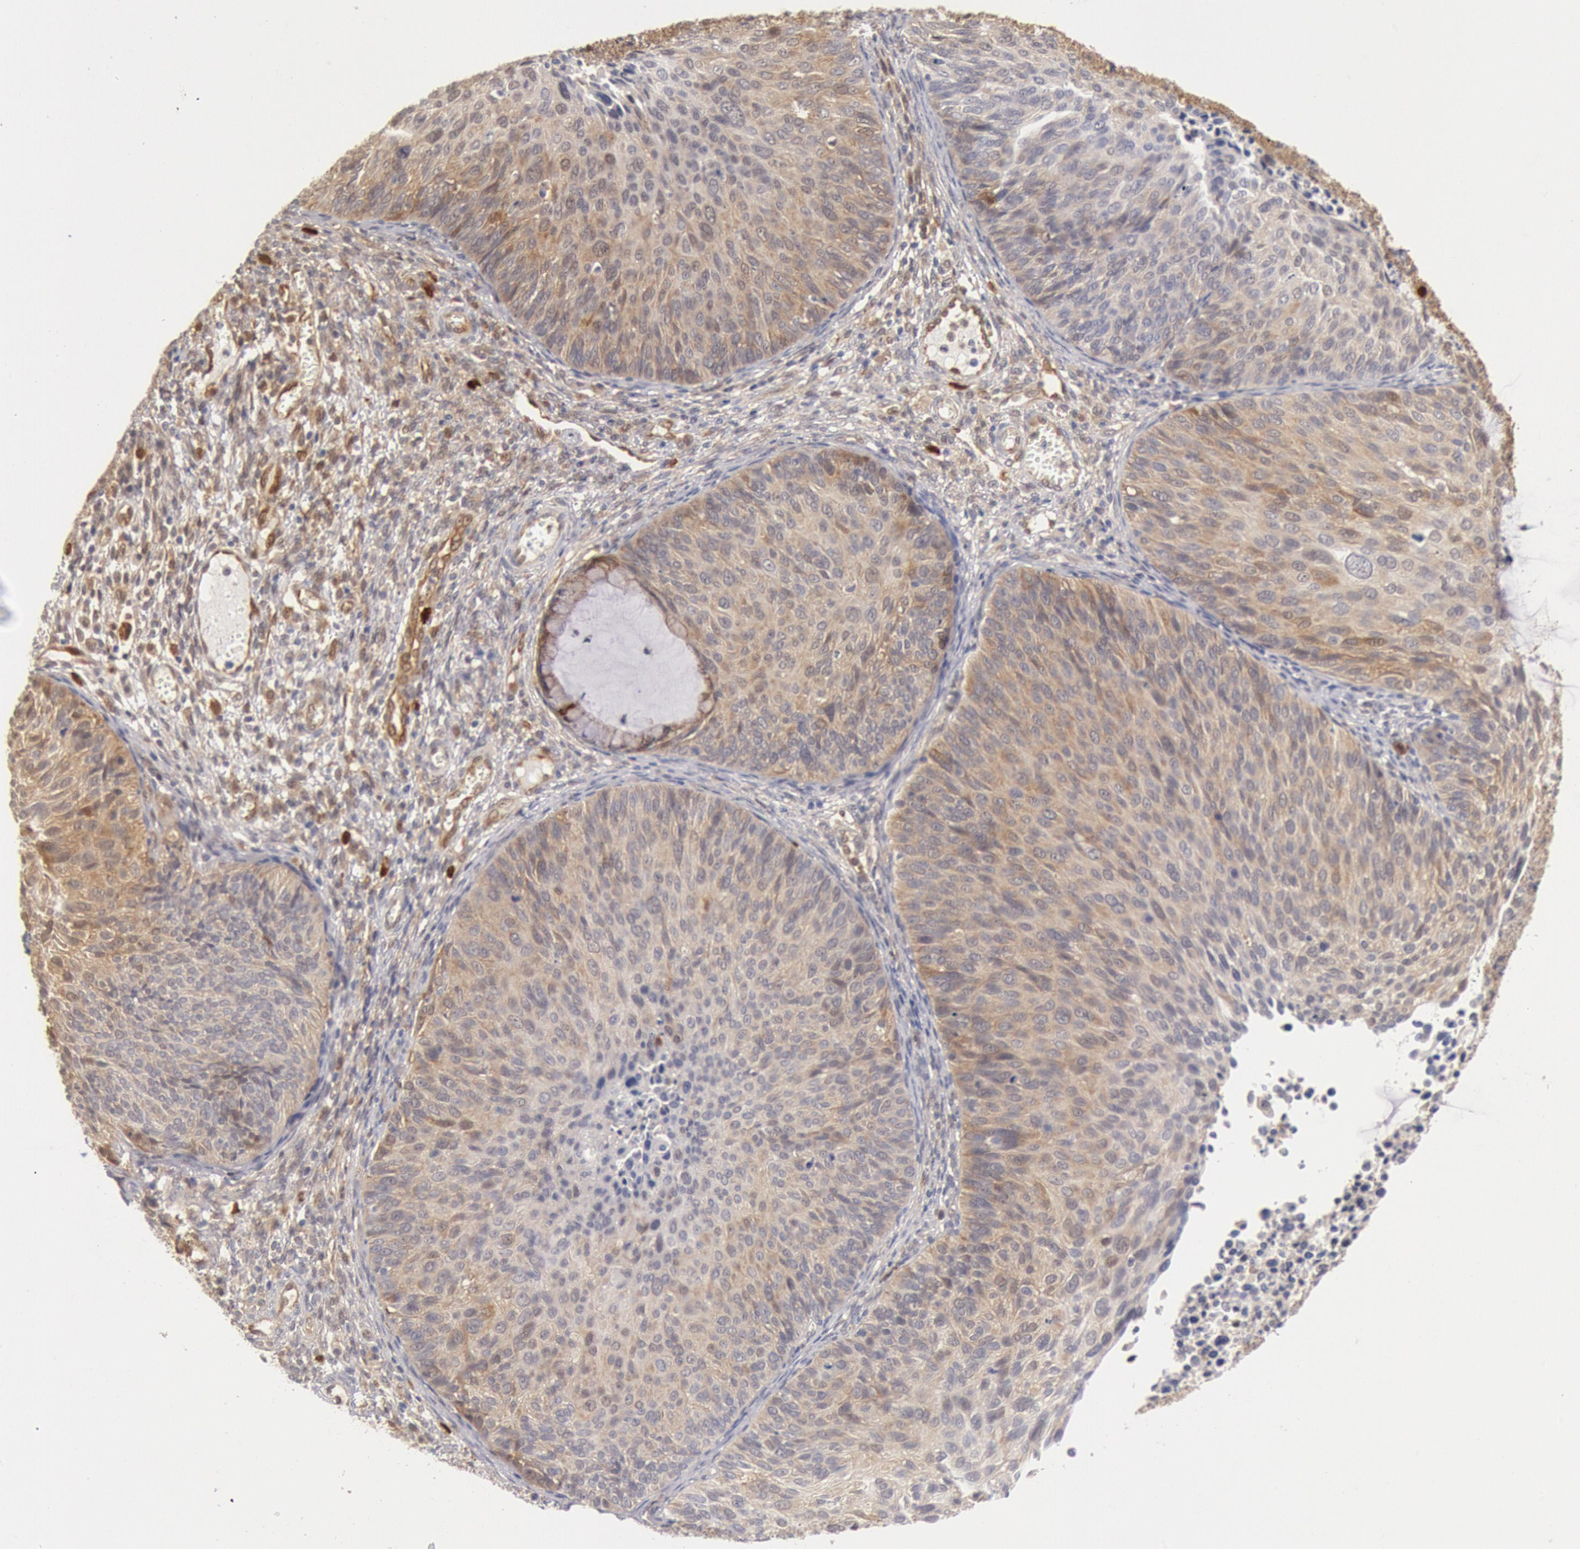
{"staining": {"intensity": "weak", "quantity": "25%-75%", "location": "cytoplasmic/membranous"}, "tissue": "cervical cancer", "cell_type": "Tumor cells", "image_type": "cancer", "snomed": [{"axis": "morphology", "description": "Squamous cell carcinoma, NOS"}, {"axis": "topography", "description": "Cervix"}], "caption": "Immunohistochemistry (IHC) histopathology image of human squamous cell carcinoma (cervical) stained for a protein (brown), which reveals low levels of weak cytoplasmic/membranous expression in about 25%-75% of tumor cells.", "gene": "DNAJA1", "patient": {"sex": "female", "age": 36}}